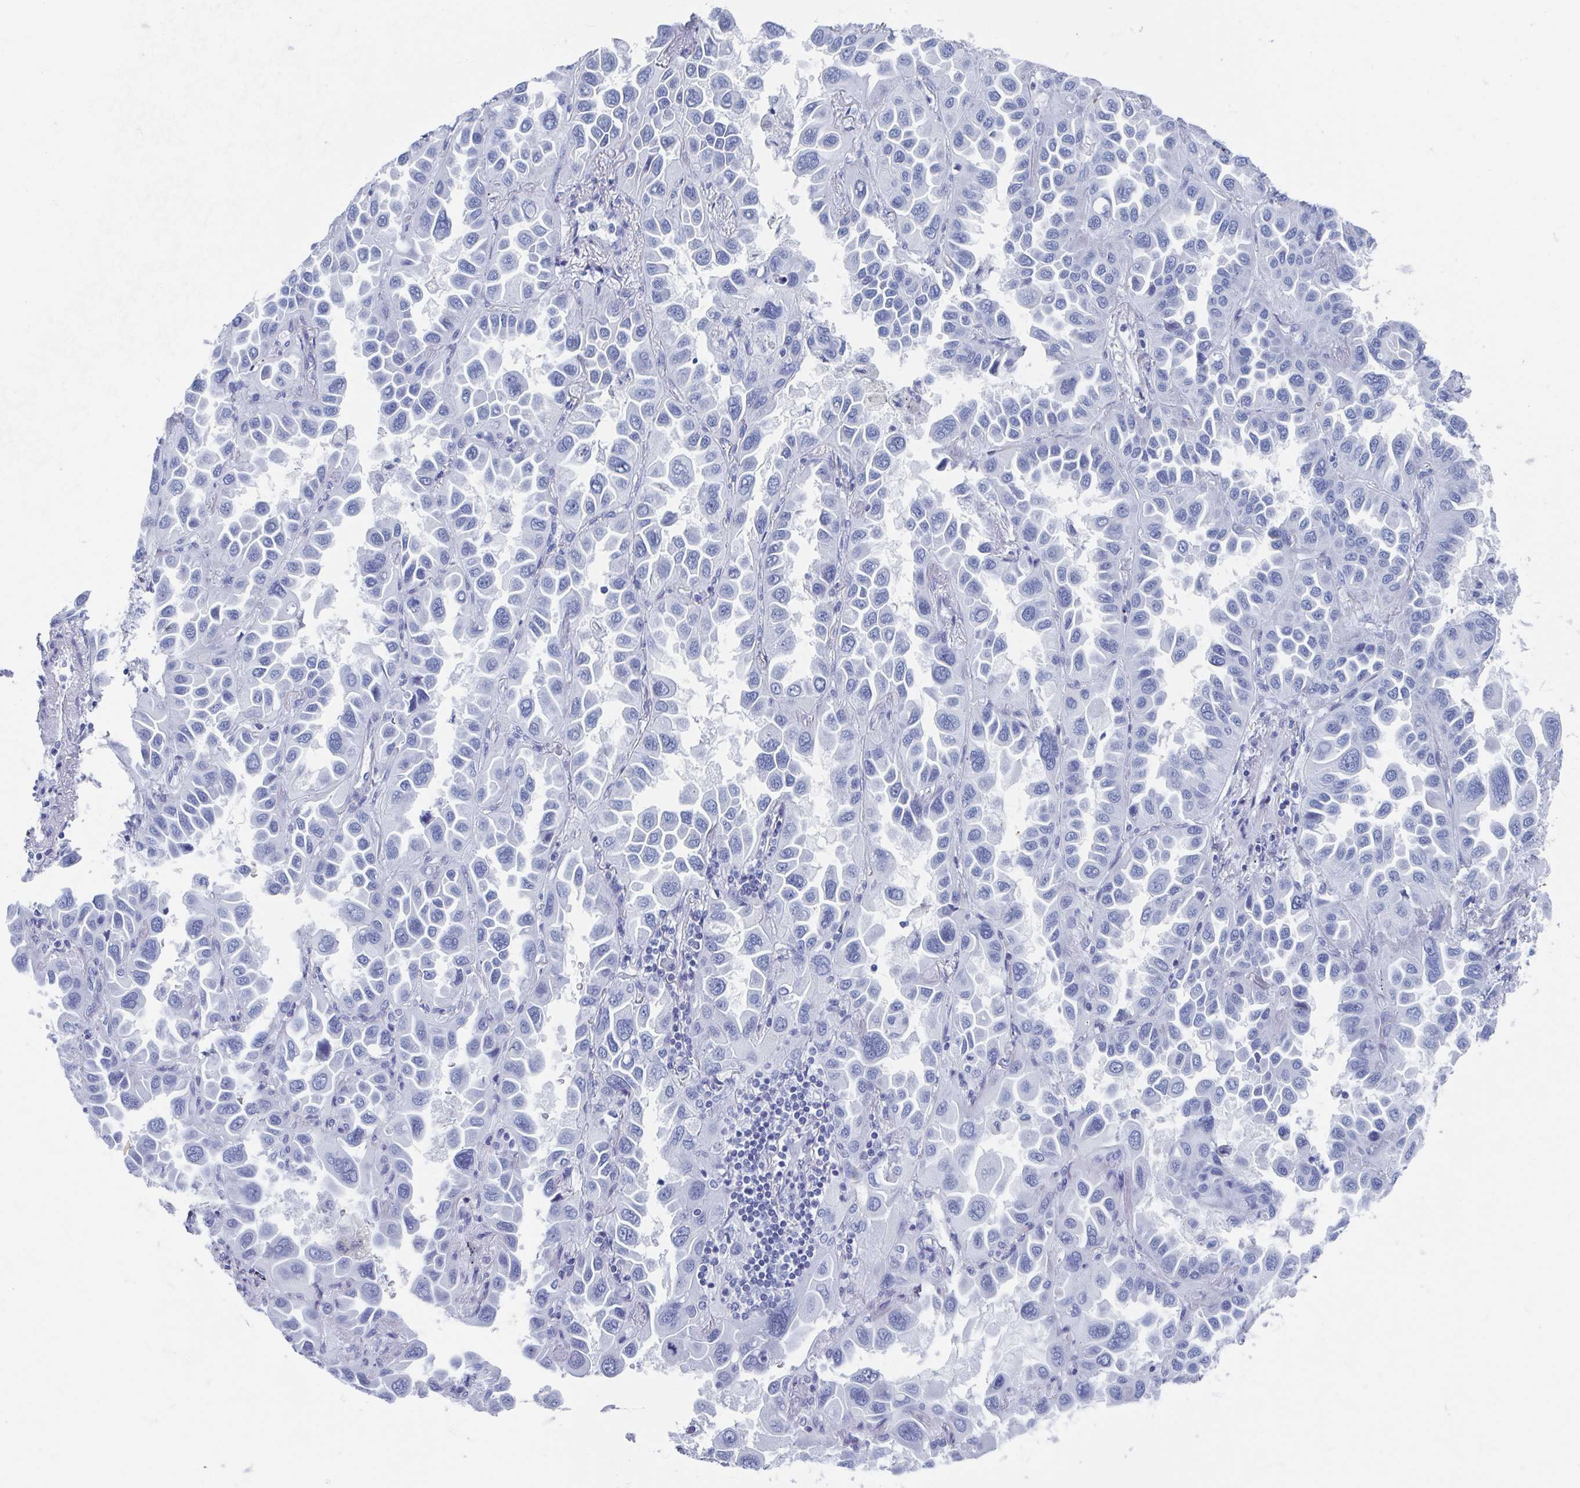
{"staining": {"intensity": "negative", "quantity": "none", "location": "none"}, "tissue": "lung cancer", "cell_type": "Tumor cells", "image_type": "cancer", "snomed": [{"axis": "morphology", "description": "Adenocarcinoma, NOS"}, {"axis": "topography", "description": "Lung"}], "caption": "The histopathology image shows no significant expression in tumor cells of lung adenocarcinoma.", "gene": "C10orf53", "patient": {"sex": "male", "age": 64}}